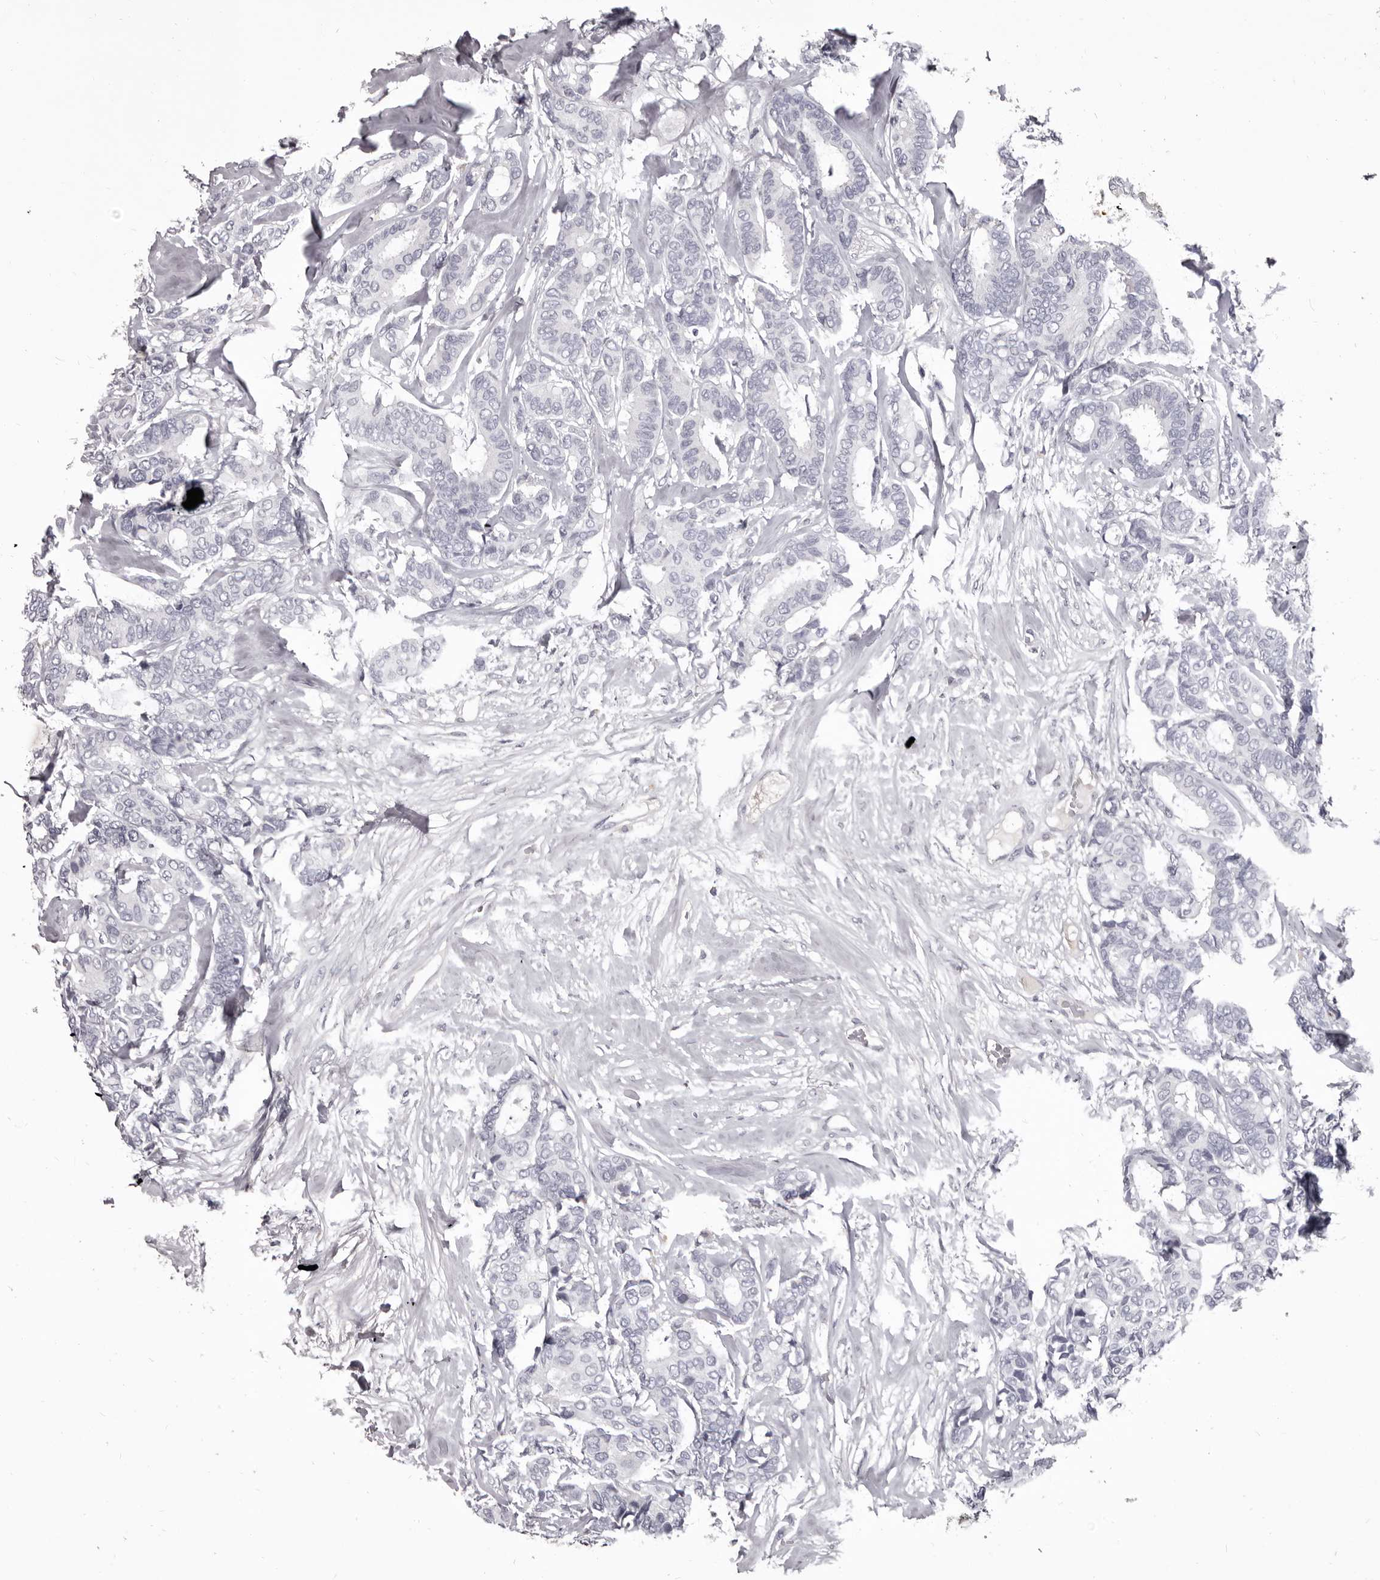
{"staining": {"intensity": "negative", "quantity": "none", "location": "none"}, "tissue": "breast cancer", "cell_type": "Tumor cells", "image_type": "cancer", "snomed": [{"axis": "morphology", "description": "Duct carcinoma"}, {"axis": "topography", "description": "Breast"}], "caption": "Tumor cells are negative for protein expression in human breast cancer (intraductal carcinoma).", "gene": "GZMH", "patient": {"sex": "female", "age": 87}}